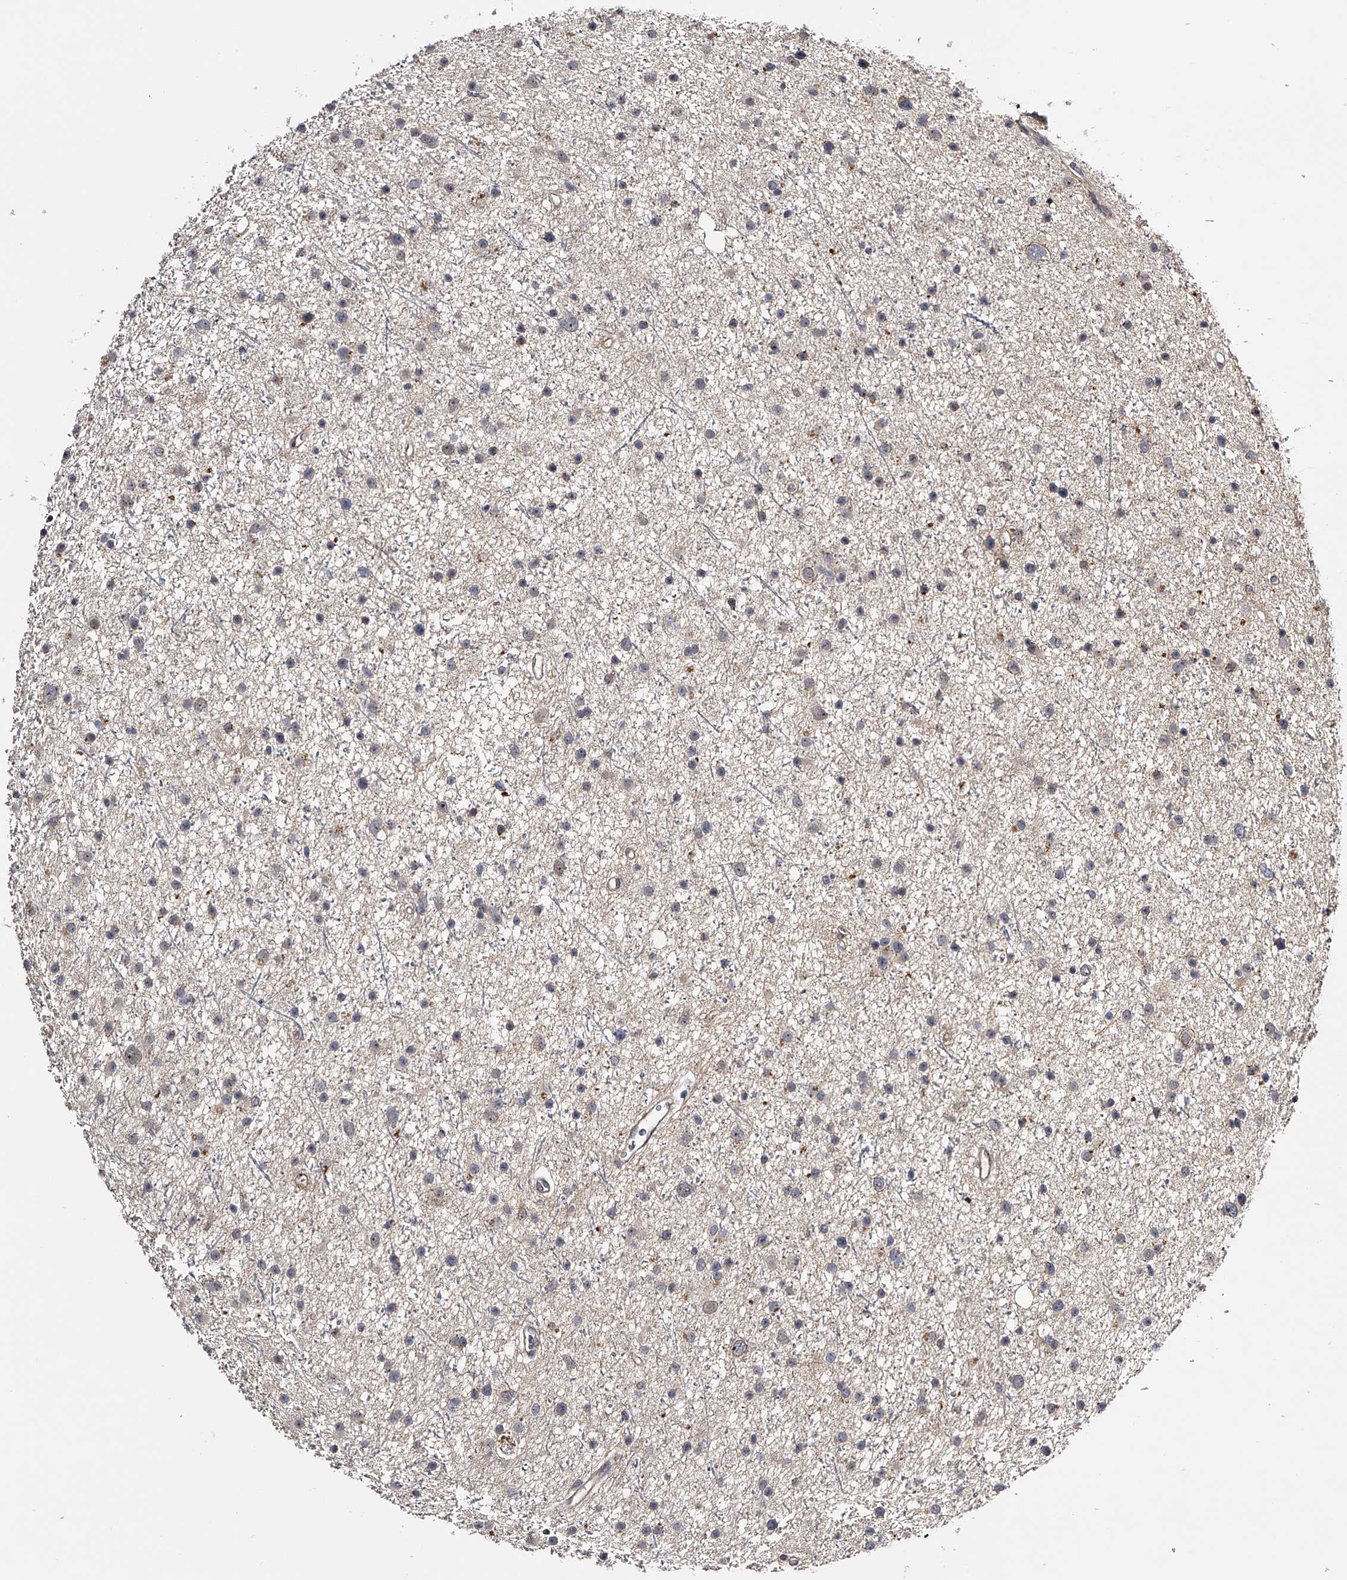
{"staining": {"intensity": "weak", "quantity": "<25%", "location": "nuclear"}, "tissue": "glioma", "cell_type": "Tumor cells", "image_type": "cancer", "snomed": [{"axis": "morphology", "description": "Glioma, malignant, Low grade"}, {"axis": "topography", "description": "Cerebral cortex"}], "caption": "IHC histopathology image of human malignant glioma (low-grade) stained for a protein (brown), which demonstrates no positivity in tumor cells.", "gene": "MDN1", "patient": {"sex": "female", "age": 39}}